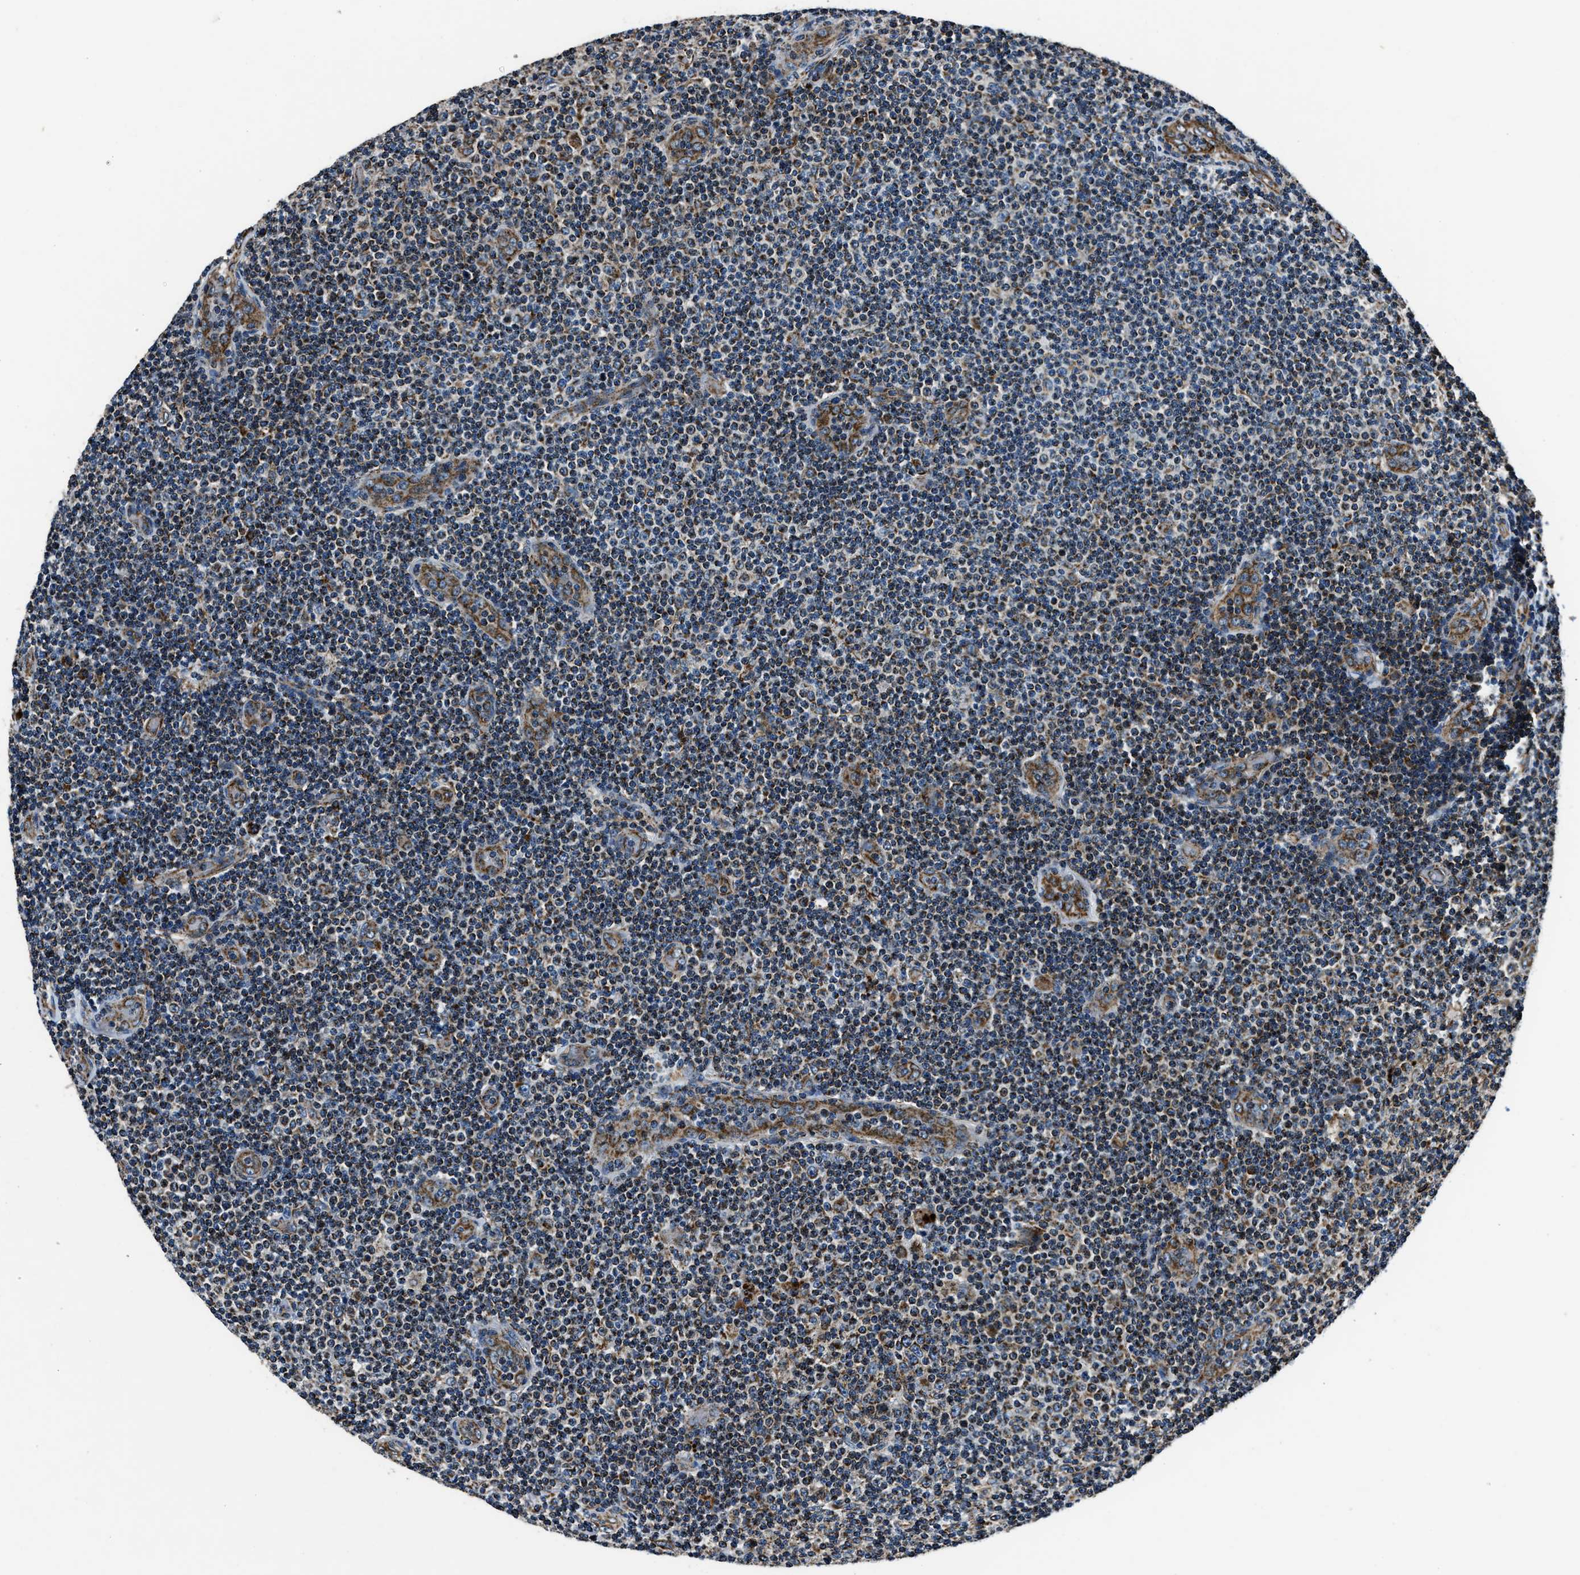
{"staining": {"intensity": "moderate", "quantity": "25%-75%", "location": "cytoplasmic/membranous"}, "tissue": "lymphoma", "cell_type": "Tumor cells", "image_type": "cancer", "snomed": [{"axis": "morphology", "description": "Malignant lymphoma, non-Hodgkin's type, Low grade"}, {"axis": "topography", "description": "Lymph node"}], "caption": "Immunohistochemistry (IHC) of human lymphoma shows medium levels of moderate cytoplasmic/membranous positivity in approximately 25%-75% of tumor cells.", "gene": "OGDH", "patient": {"sex": "male", "age": 83}}